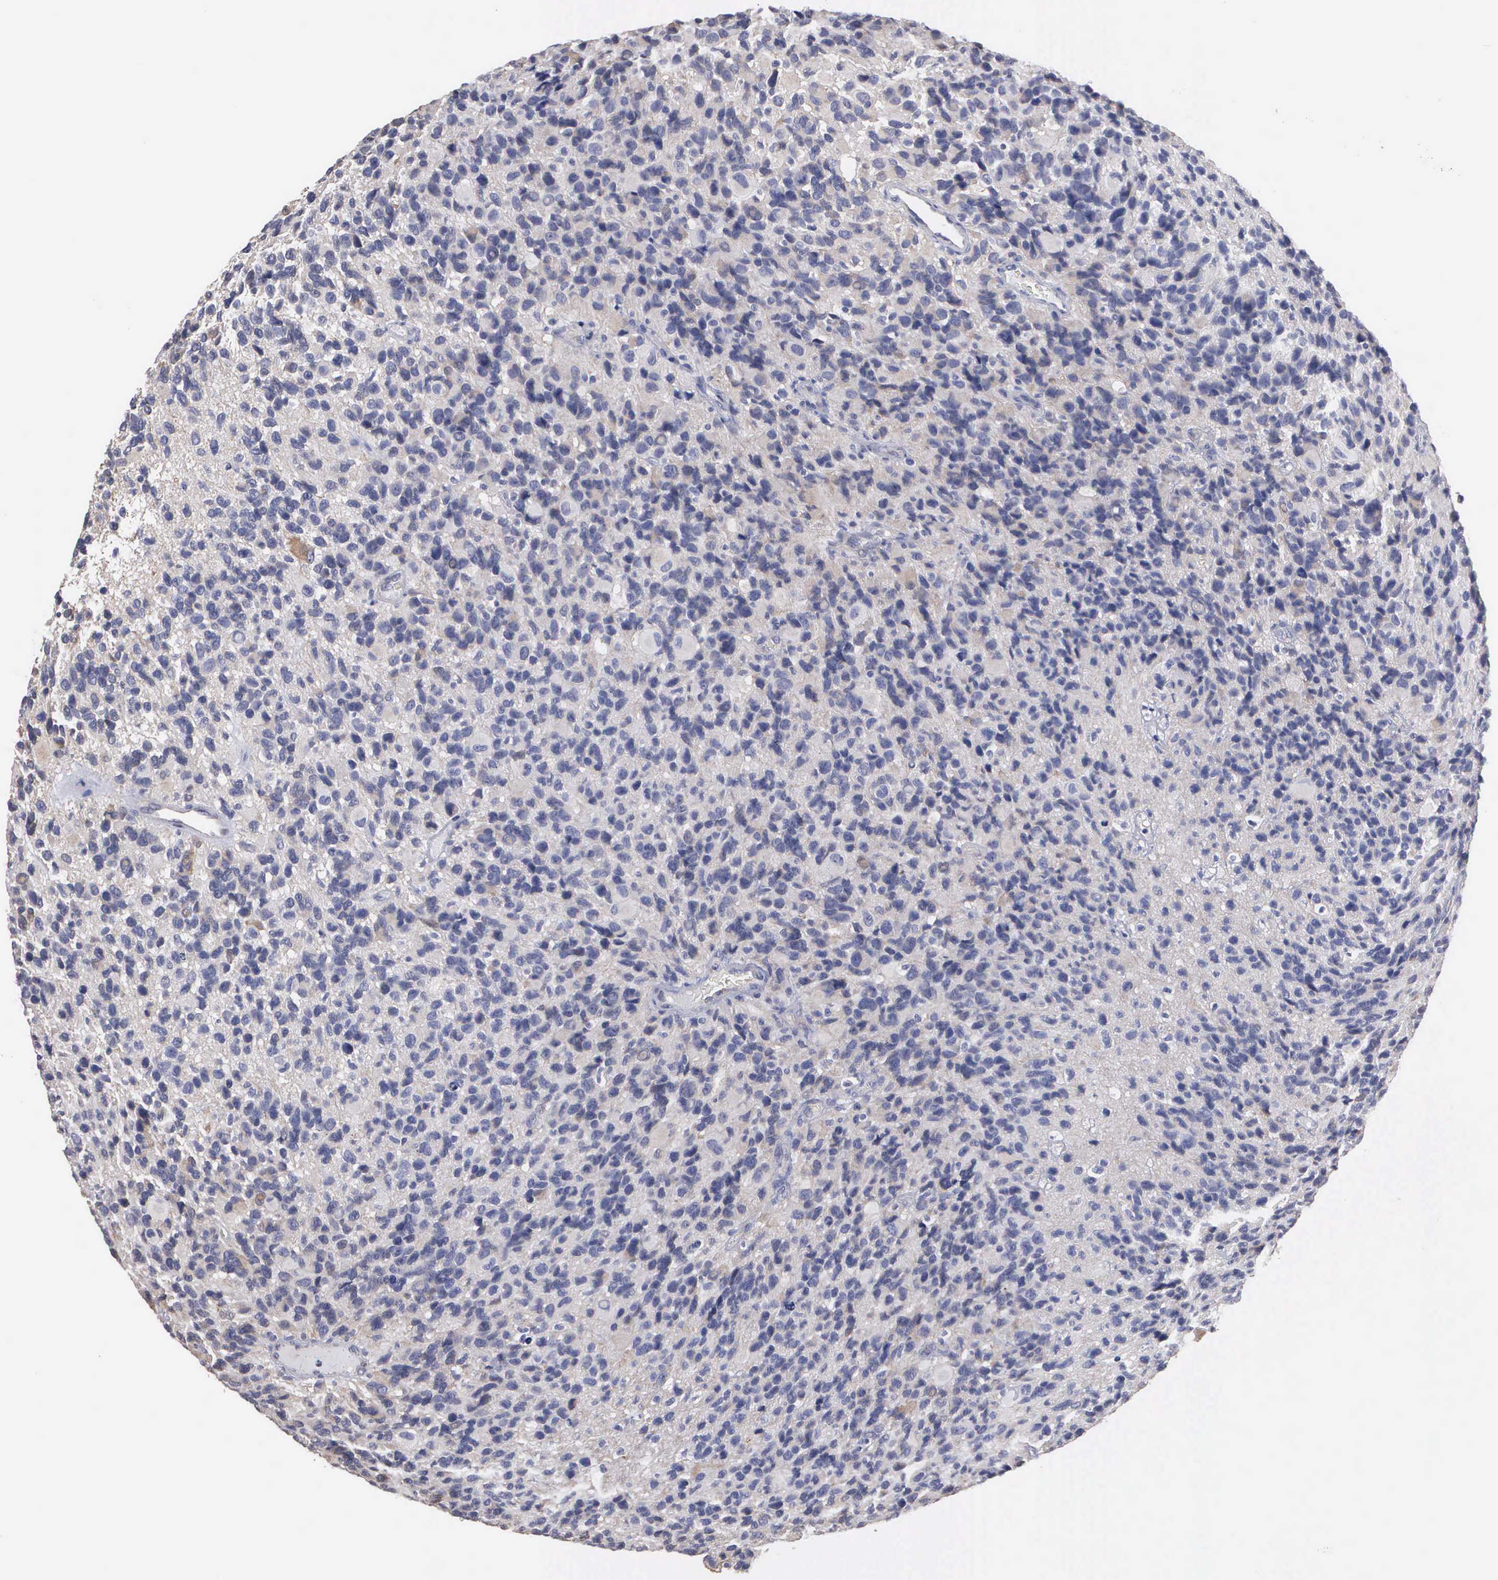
{"staining": {"intensity": "negative", "quantity": "none", "location": "none"}, "tissue": "glioma", "cell_type": "Tumor cells", "image_type": "cancer", "snomed": [{"axis": "morphology", "description": "Glioma, malignant, High grade"}, {"axis": "topography", "description": "Brain"}], "caption": "Tumor cells show no significant protein staining in glioma. The staining was performed using DAB to visualize the protein expression in brown, while the nuclei were stained in blue with hematoxylin (Magnification: 20x).", "gene": "LIN52", "patient": {"sex": "male", "age": 77}}